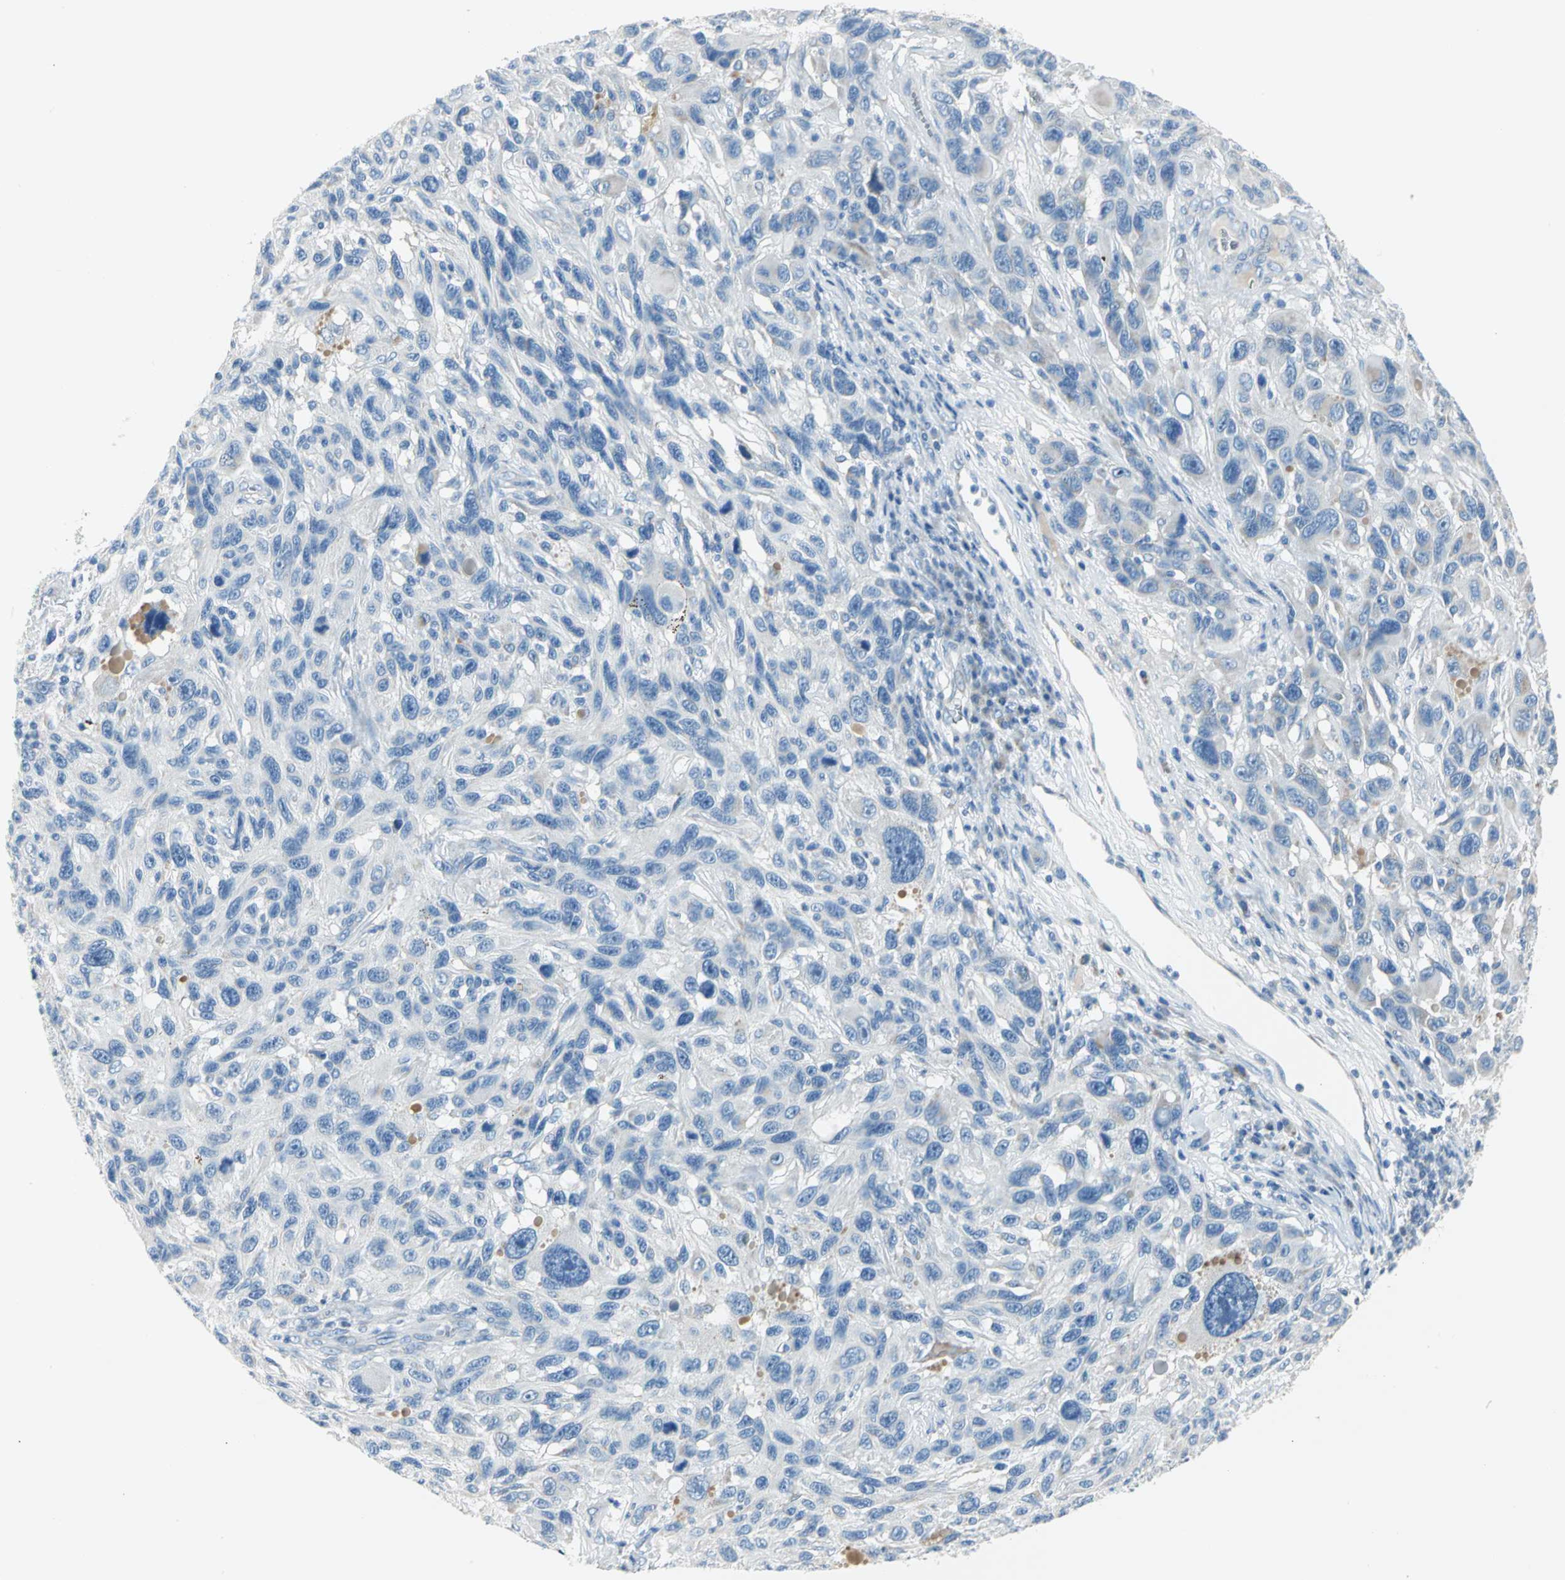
{"staining": {"intensity": "negative", "quantity": "none", "location": "none"}, "tissue": "melanoma", "cell_type": "Tumor cells", "image_type": "cancer", "snomed": [{"axis": "morphology", "description": "Malignant melanoma, NOS"}, {"axis": "topography", "description": "Skin"}], "caption": "There is no significant expression in tumor cells of malignant melanoma.", "gene": "ALOX15", "patient": {"sex": "male", "age": 53}}